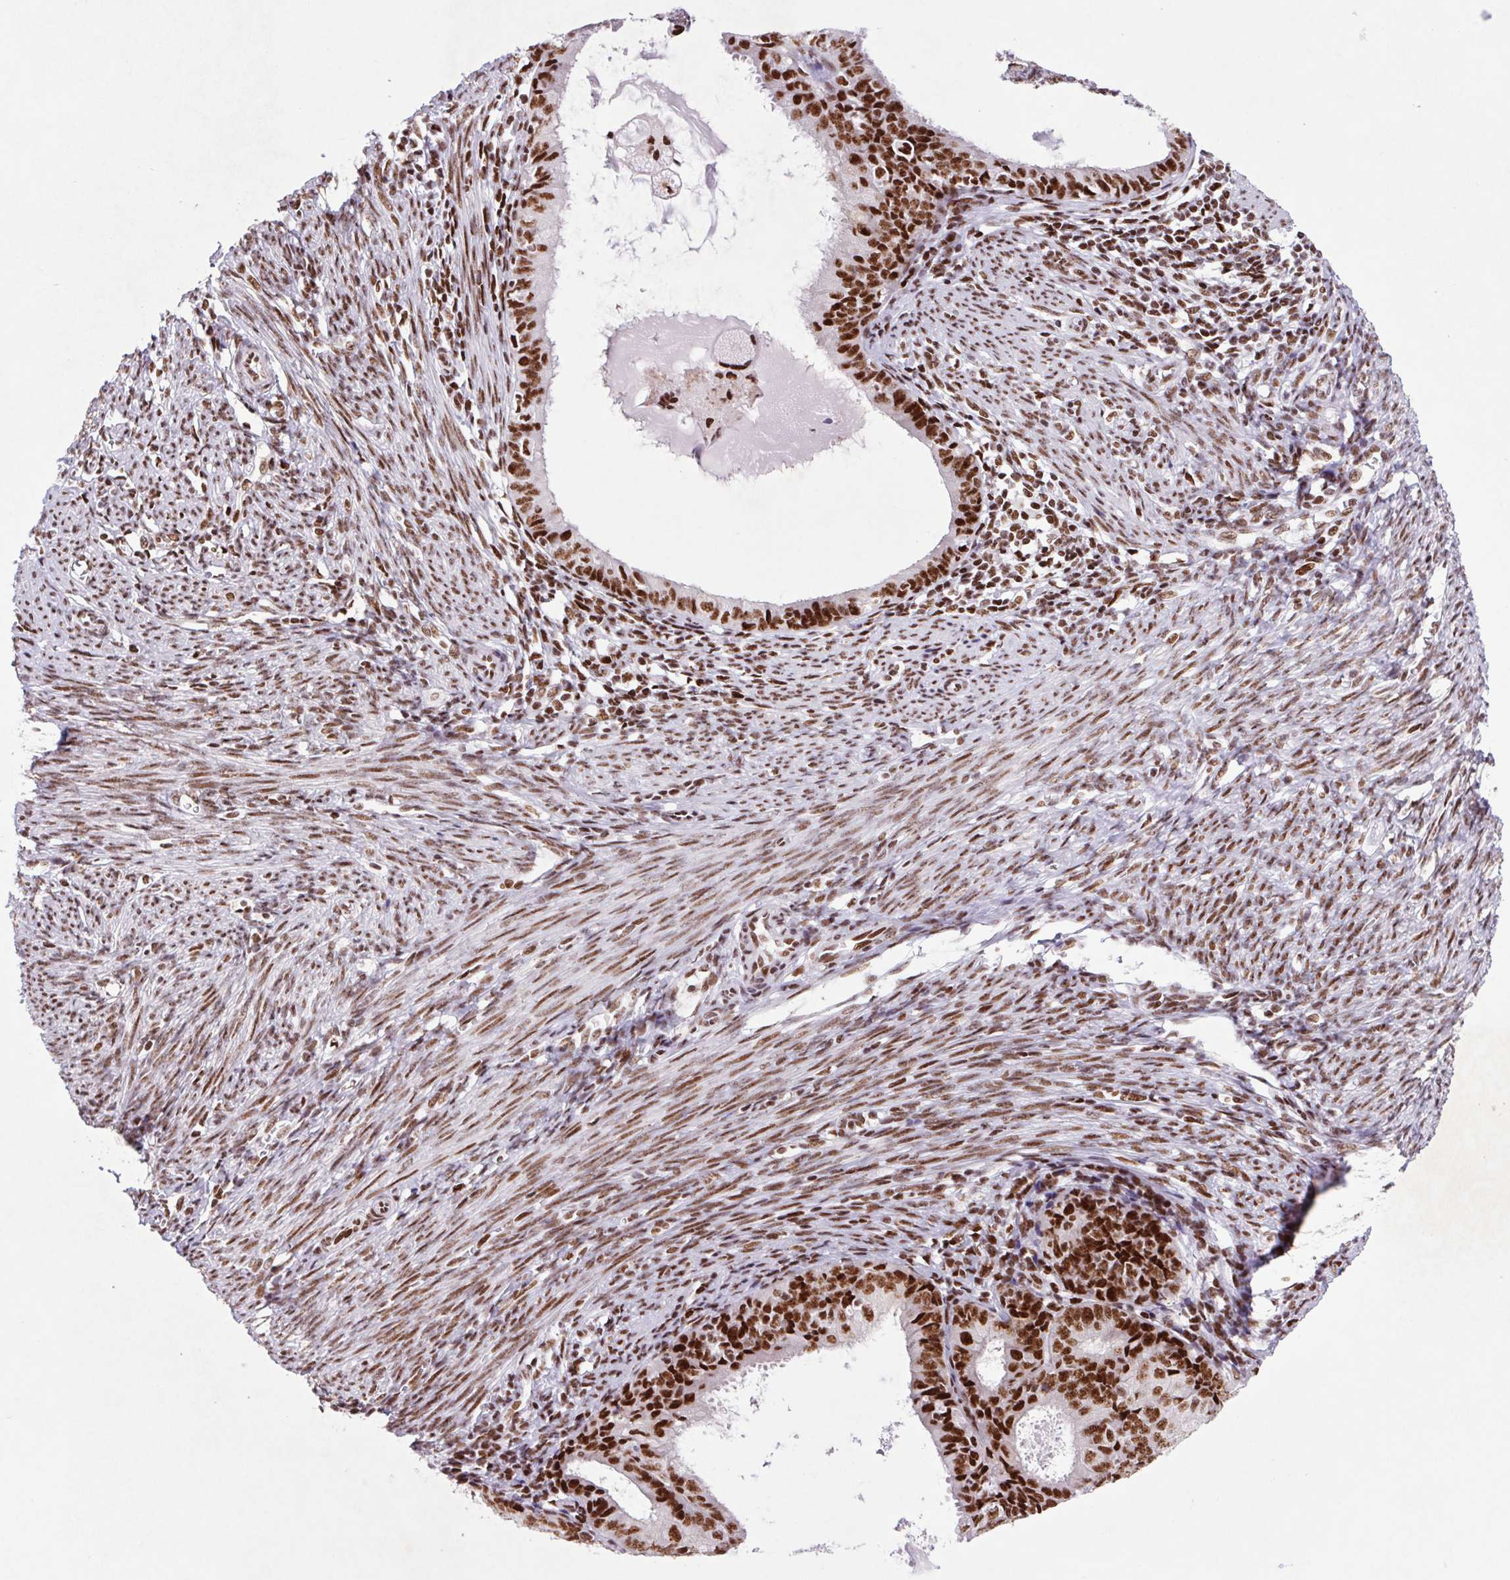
{"staining": {"intensity": "strong", "quantity": ">75%", "location": "nuclear"}, "tissue": "endometrial cancer", "cell_type": "Tumor cells", "image_type": "cancer", "snomed": [{"axis": "morphology", "description": "Adenocarcinoma, NOS"}, {"axis": "topography", "description": "Endometrium"}], "caption": "Approximately >75% of tumor cells in adenocarcinoma (endometrial) demonstrate strong nuclear protein positivity as visualized by brown immunohistochemical staining.", "gene": "LDLRAD4", "patient": {"sex": "female", "age": 57}}